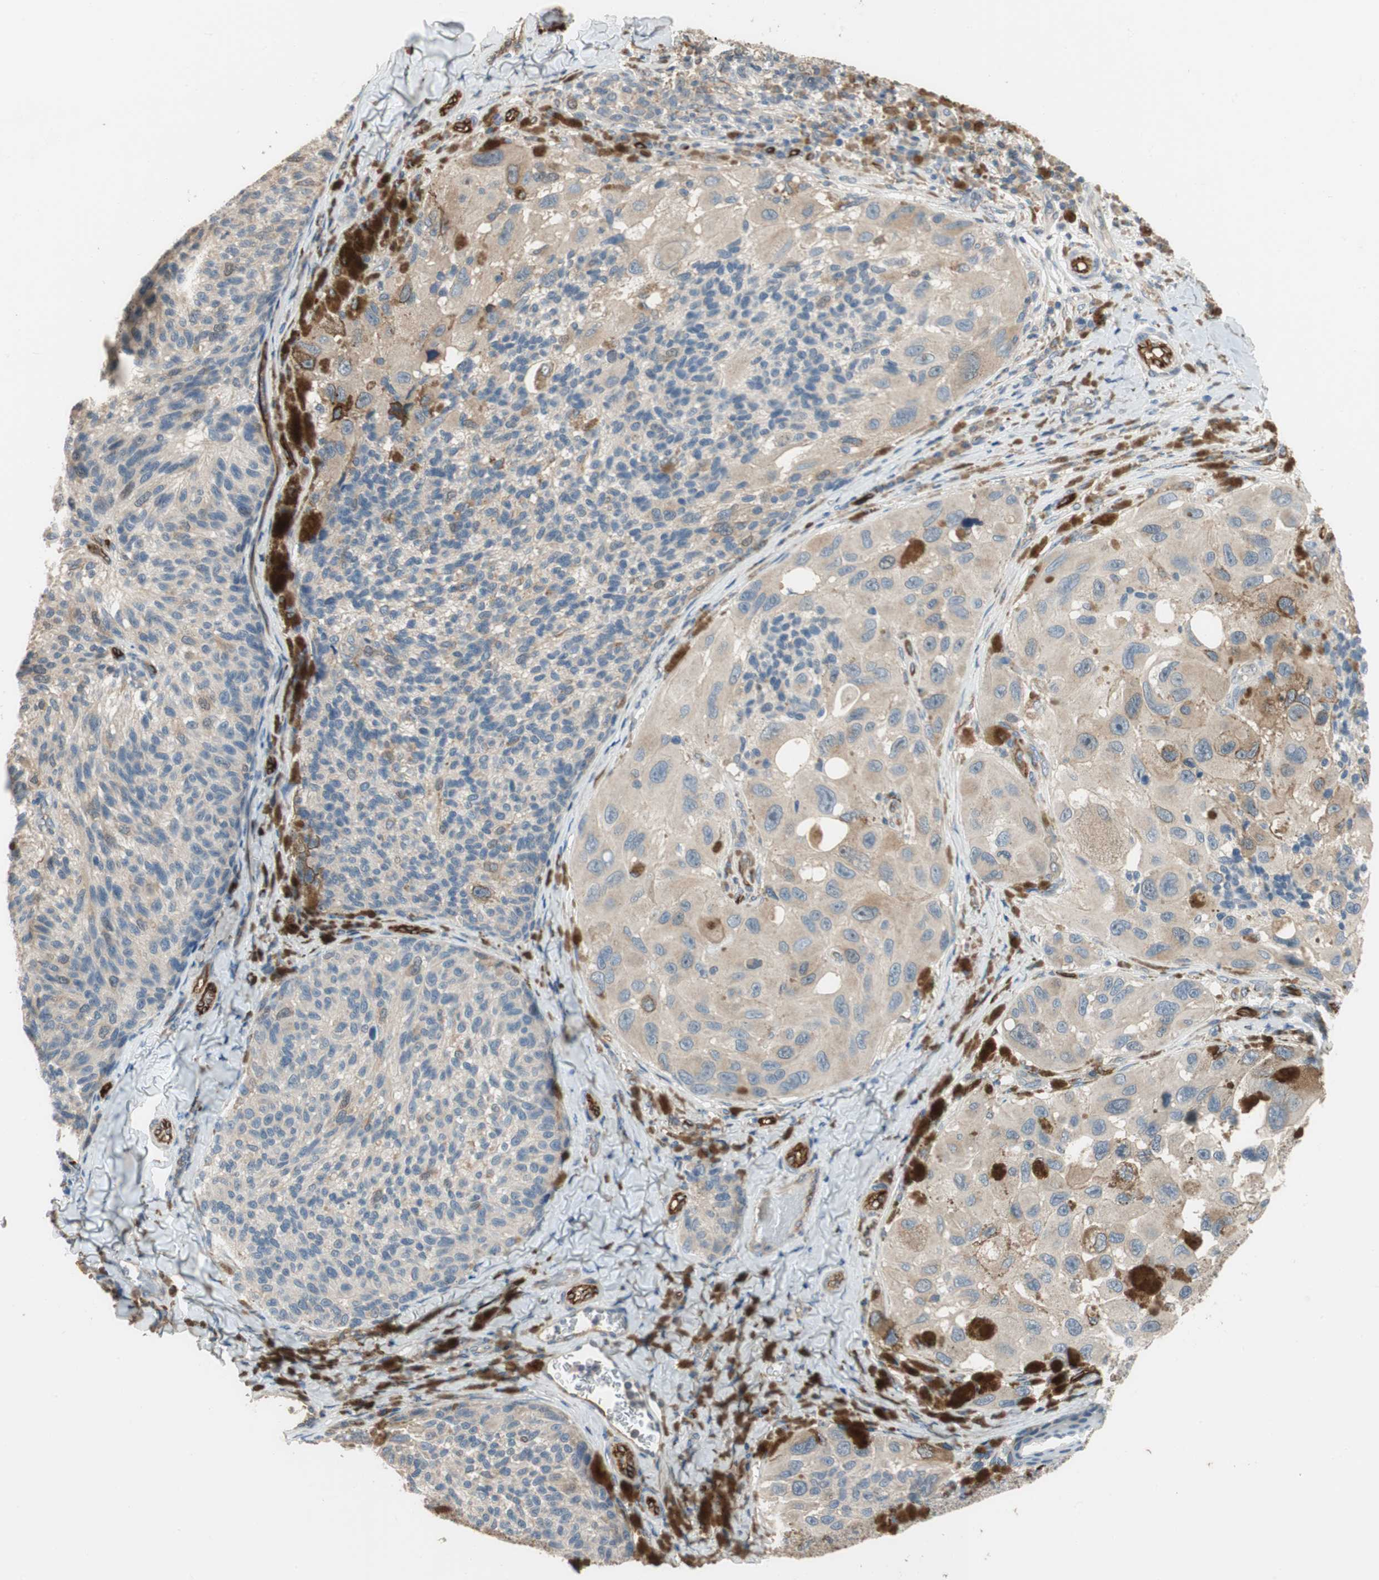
{"staining": {"intensity": "moderate", "quantity": "<25%", "location": "cytoplasmic/membranous"}, "tissue": "melanoma", "cell_type": "Tumor cells", "image_type": "cancer", "snomed": [{"axis": "morphology", "description": "Malignant melanoma, NOS"}, {"axis": "topography", "description": "Skin"}], "caption": "Malignant melanoma was stained to show a protein in brown. There is low levels of moderate cytoplasmic/membranous staining in approximately <25% of tumor cells.", "gene": "ALPL", "patient": {"sex": "female", "age": 73}}